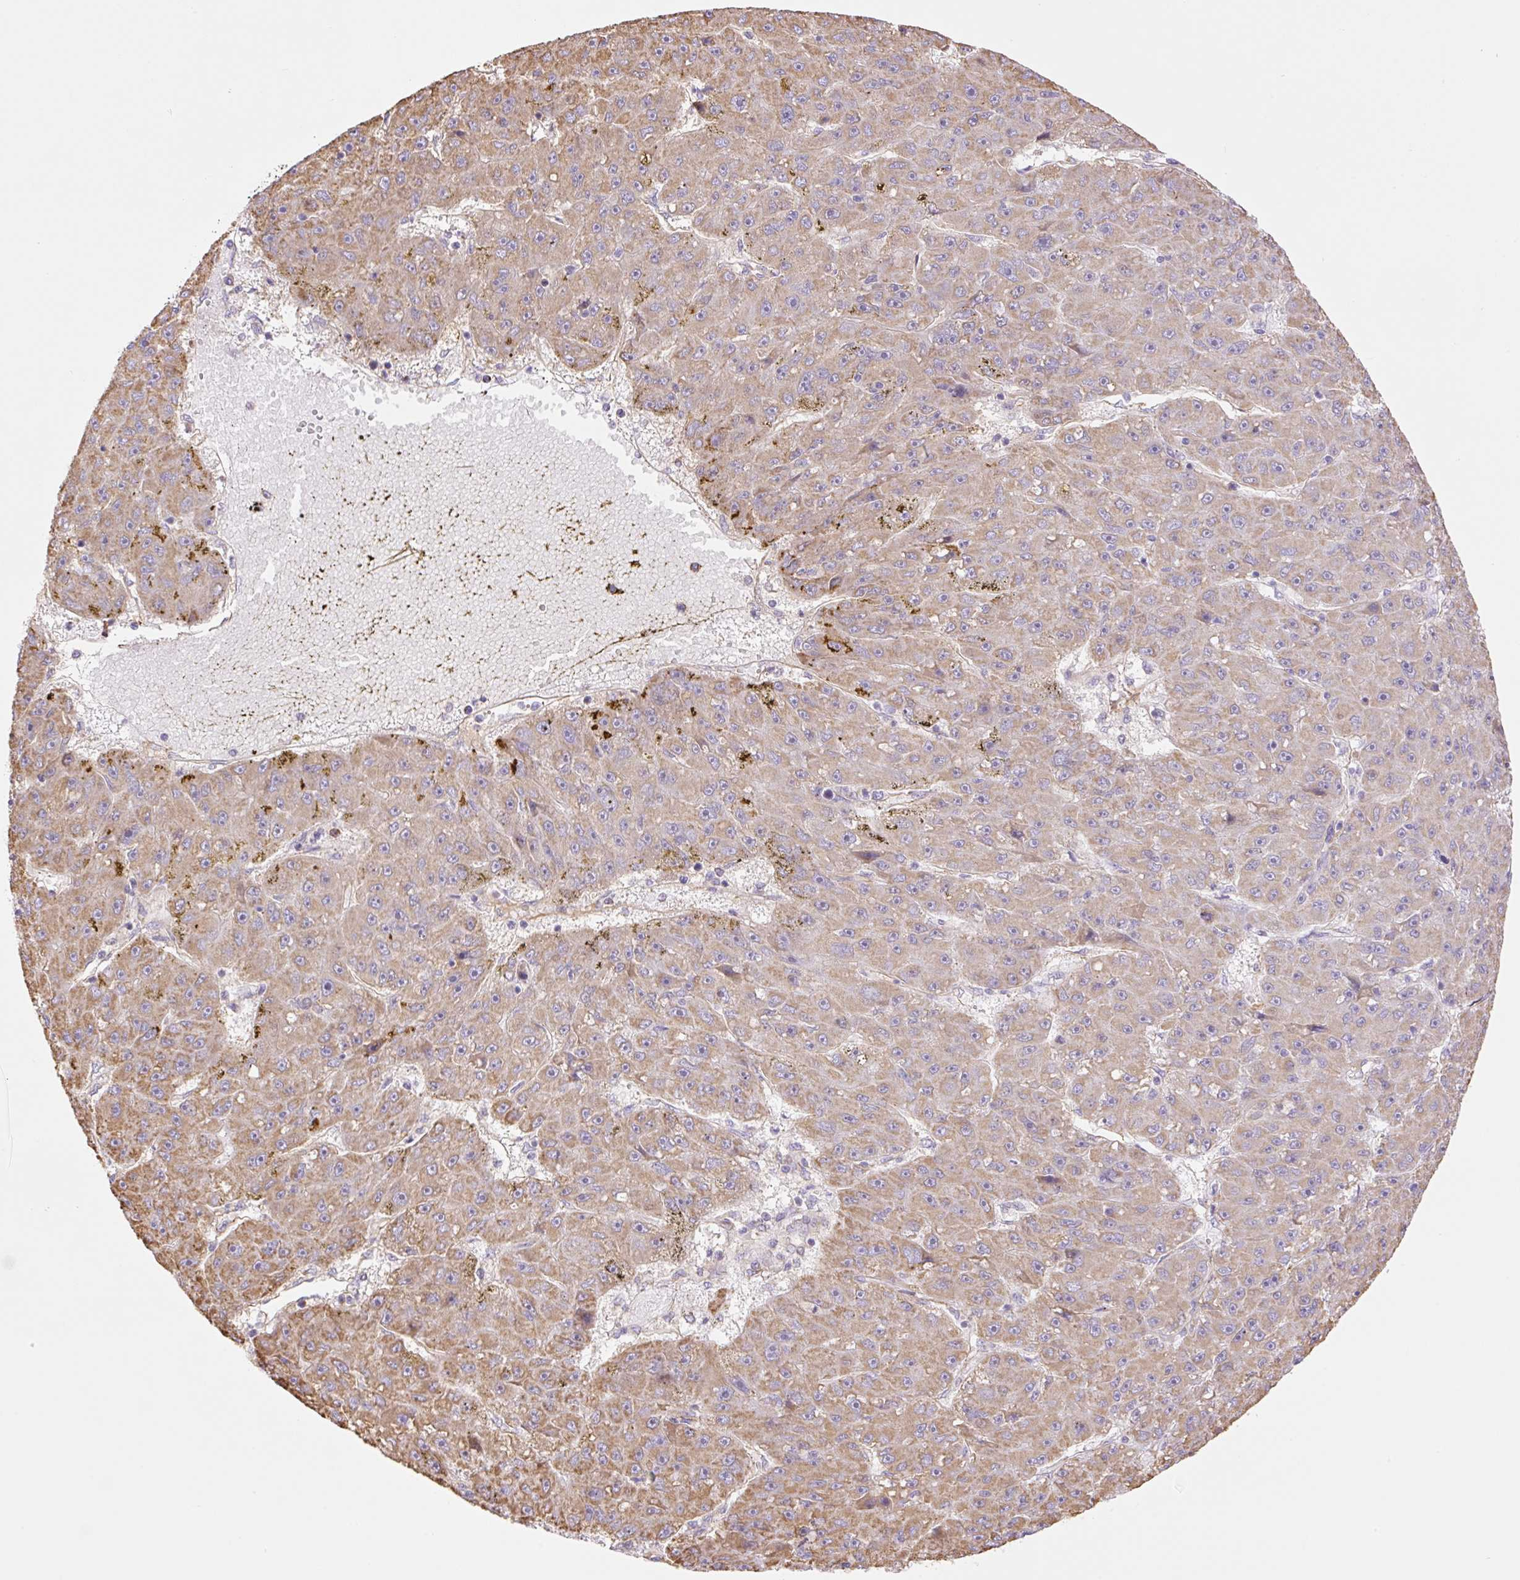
{"staining": {"intensity": "moderate", "quantity": ">75%", "location": "cytoplasmic/membranous"}, "tissue": "liver cancer", "cell_type": "Tumor cells", "image_type": "cancer", "snomed": [{"axis": "morphology", "description": "Carcinoma, Hepatocellular, NOS"}, {"axis": "topography", "description": "Liver"}], "caption": "Protein staining shows moderate cytoplasmic/membranous positivity in approximately >75% of tumor cells in liver cancer (hepatocellular carcinoma).", "gene": "ESAM", "patient": {"sex": "male", "age": 67}}